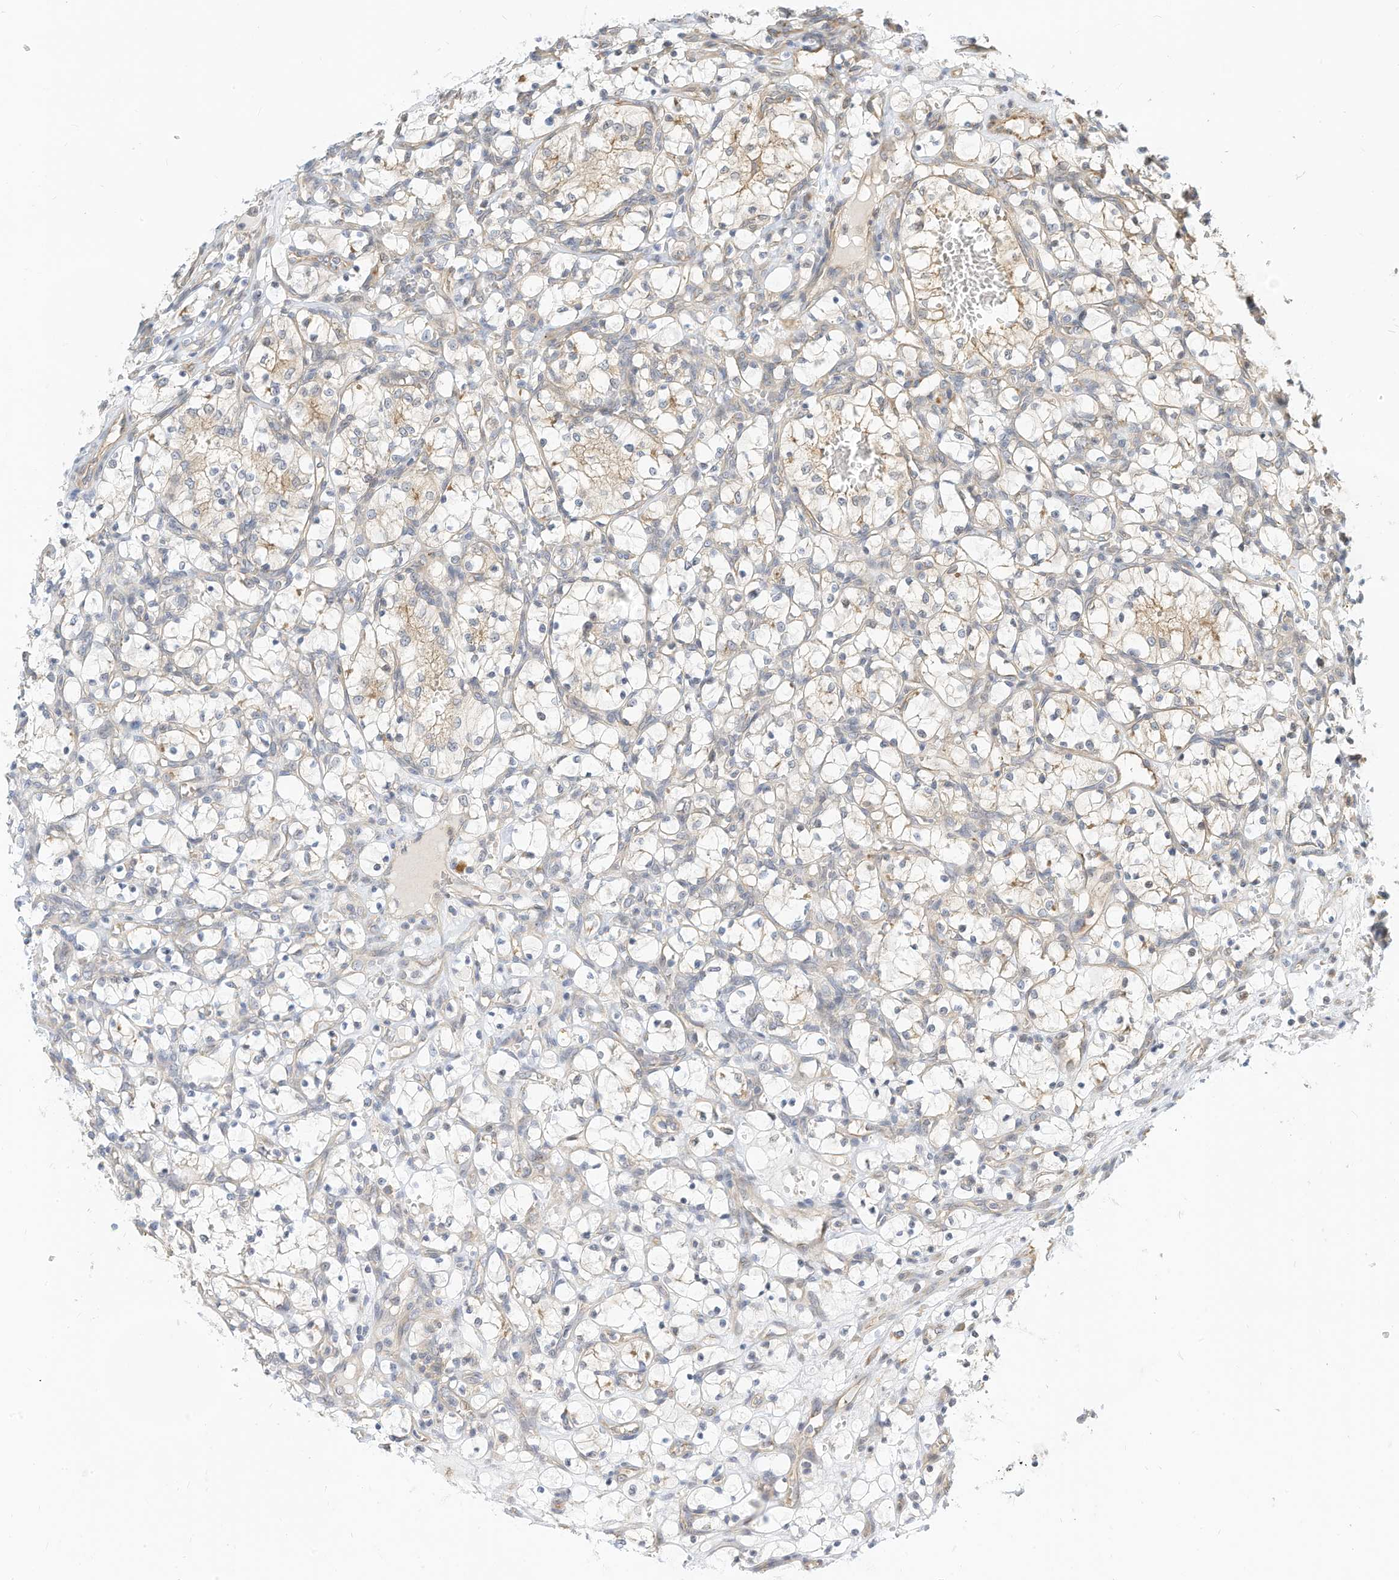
{"staining": {"intensity": "weak", "quantity": "<25%", "location": "cytoplasmic/membranous"}, "tissue": "renal cancer", "cell_type": "Tumor cells", "image_type": "cancer", "snomed": [{"axis": "morphology", "description": "Adenocarcinoma, NOS"}, {"axis": "topography", "description": "Kidney"}], "caption": "A histopathology image of renal adenocarcinoma stained for a protein displays no brown staining in tumor cells.", "gene": "OFD1", "patient": {"sex": "female", "age": 69}}